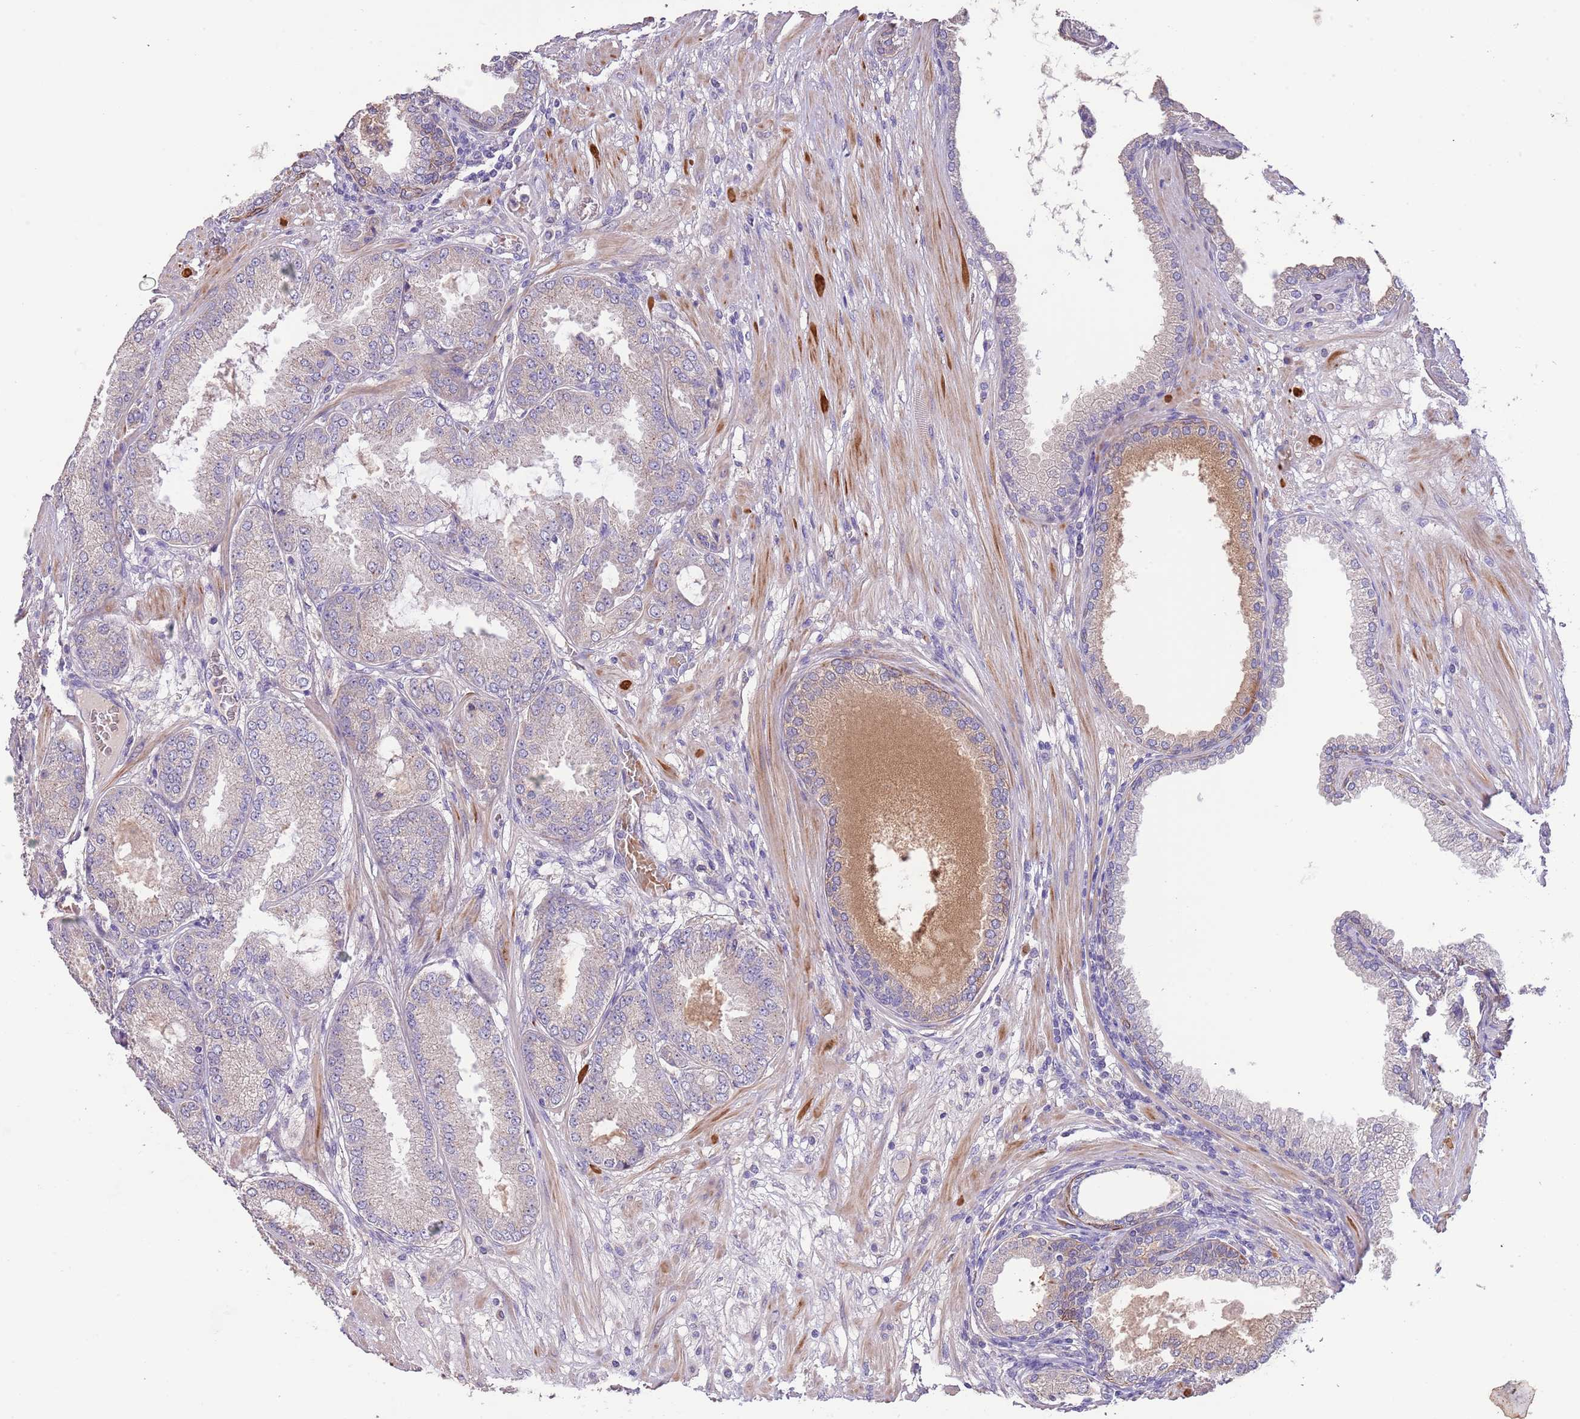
{"staining": {"intensity": "negative", "quantity": "none", "location": "none"}, "tissue": "prostate cancer", "cell_type": "Tumor cells", "image_type": "cancer", "snomed": [{"axis": "morphology", "description": "Adenocarcinoma, High grade"}, {"axis": "topography", "description": "Prostate"}], "caption": "Immunohistochemistry of human prostate adenocarcinoma (high-grade) shows no expression in tumor cells.", "gene": "ZNF658", "patient": {"sex": "male", "age": 71}}